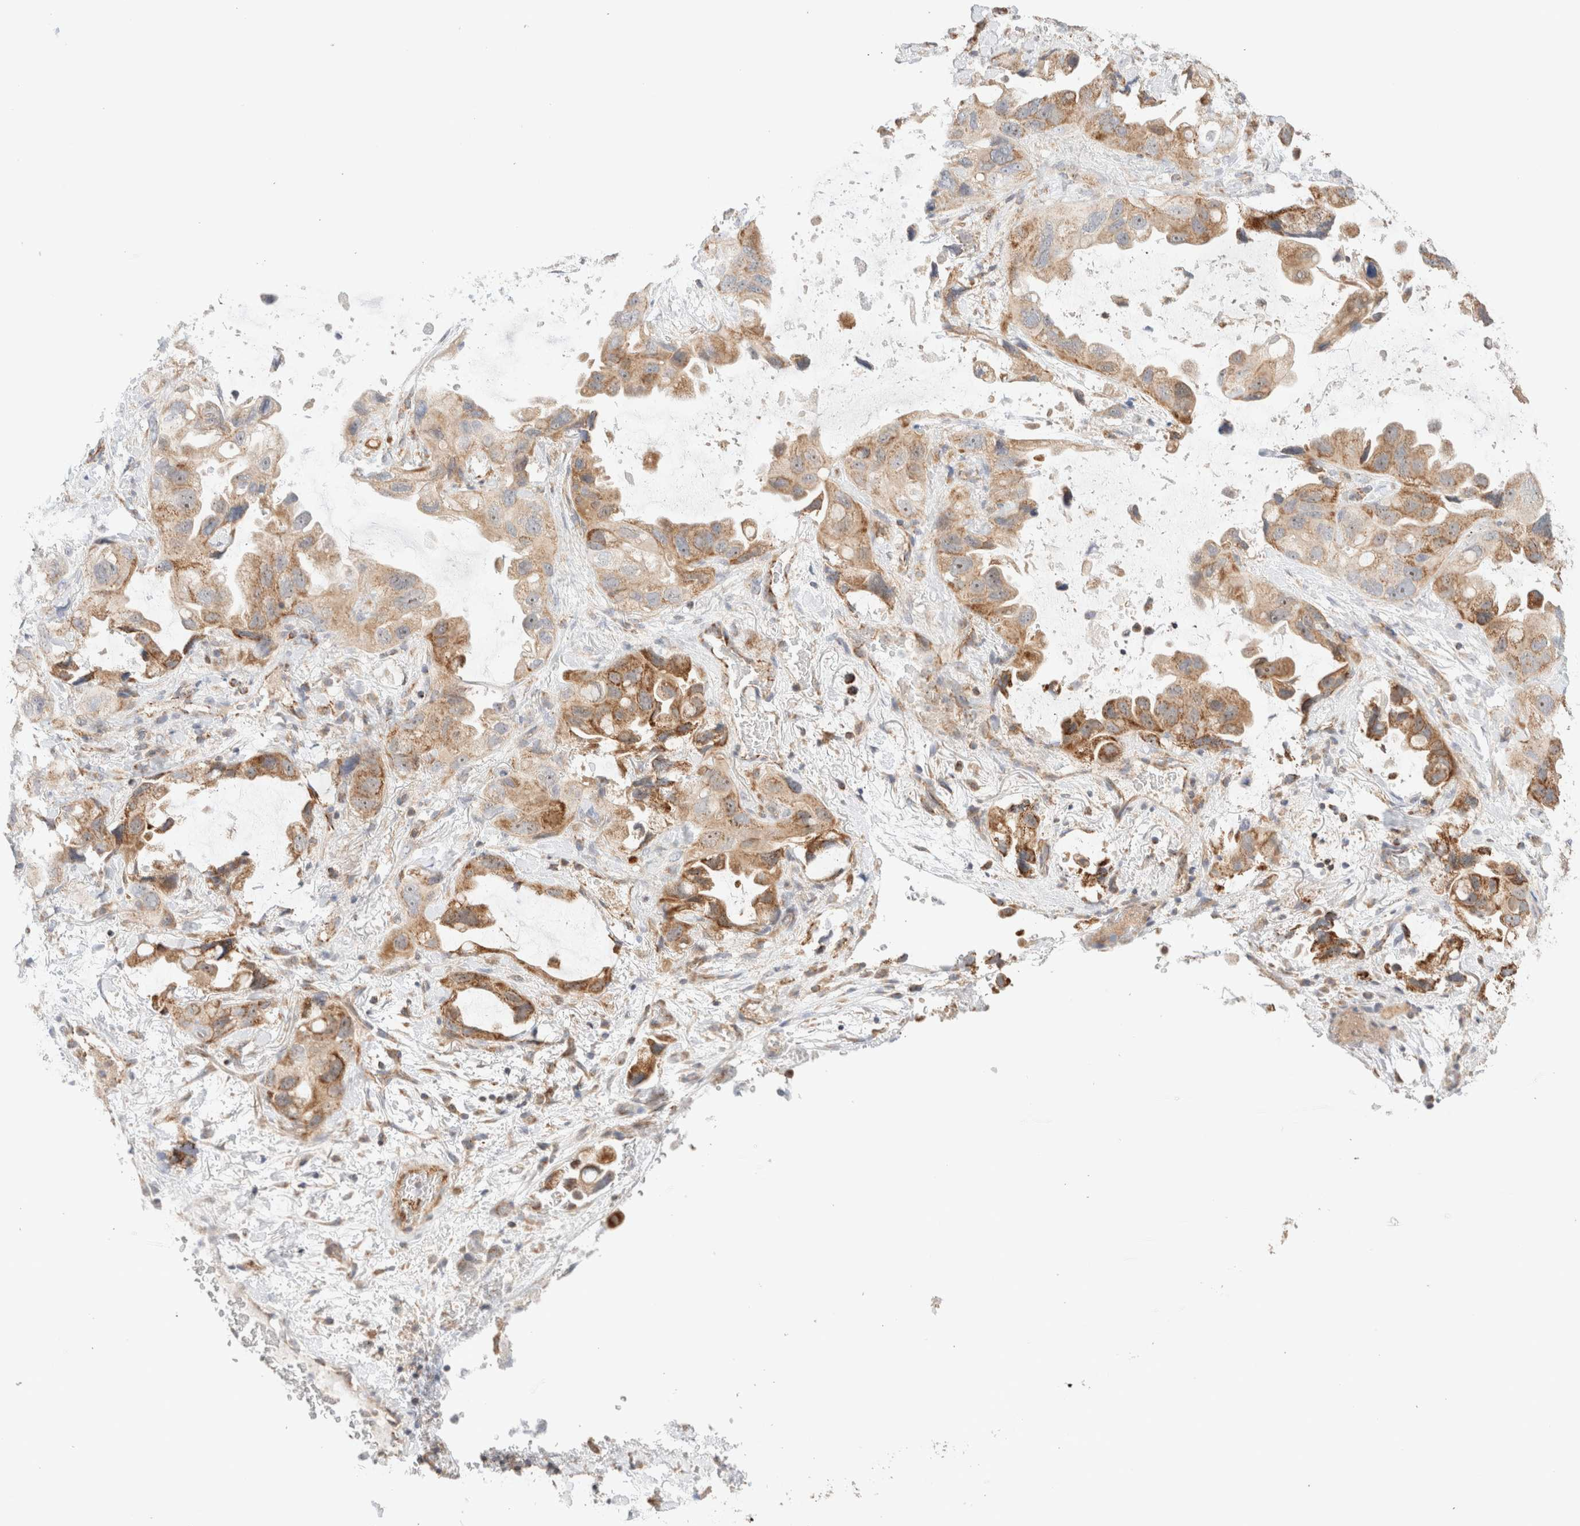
{"staining": {"intensity": "moderate", "quantity": ">75%", "location": "cytoplasmic/membranous"}, "tissue": "lung cancer", "cell_type": "Tumor cells", "image_type": "cancer", "snomed": [{"axis": "morphology", "description": "Squamous cell carcinoma, NOS"}, {"axis": "topography", "description": "Lung"}], "caption": "Protein expression analysis of human lung squamous cell carcinoma reveals moderate cytoplasmic/membranous positivity in approximately >75% of tumor cells.", "gene": "MRM3", "patient": {"sex": "female", "age": 73}}